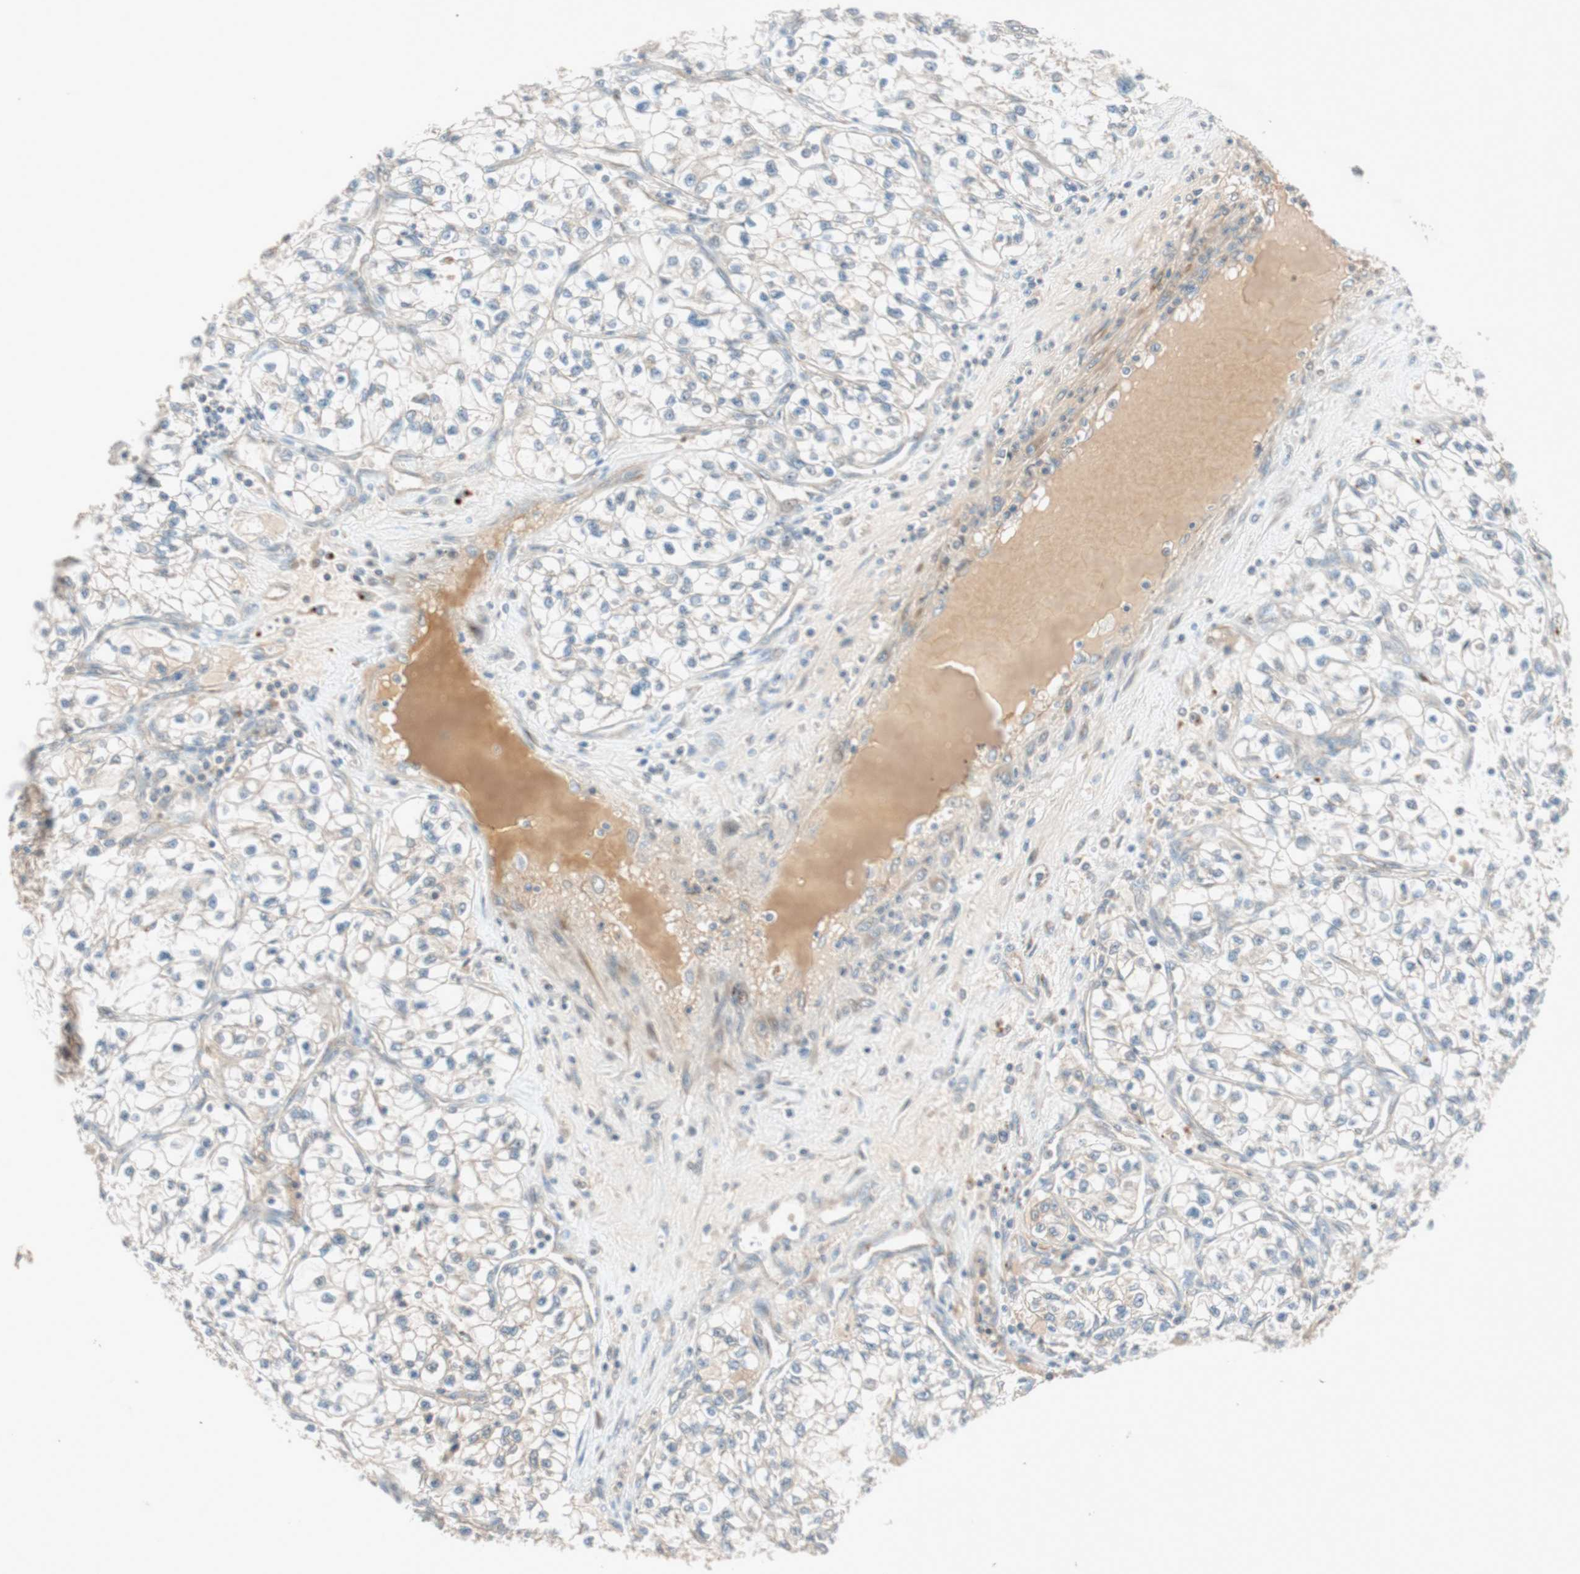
{"staining": {"intensity": "negative", "quantity": "none", "location": "none"}, "tissue": "renal cancer", "cell_type": "Tumor cells", "image_type": "cancer", "snomed": [{"axis": "morphology", "description": "Adenocarcinoma, NOS"}, {"axis": "topography", "description": "Kidney"}], "caption": "This is an immunohistochemistry (IHC) histopathology image of human renal cancer (adenocarcinoma). There is no staining in tumor cells.", "gene": "EPHA6", "patient": {"sex": "female", "age": 57}}